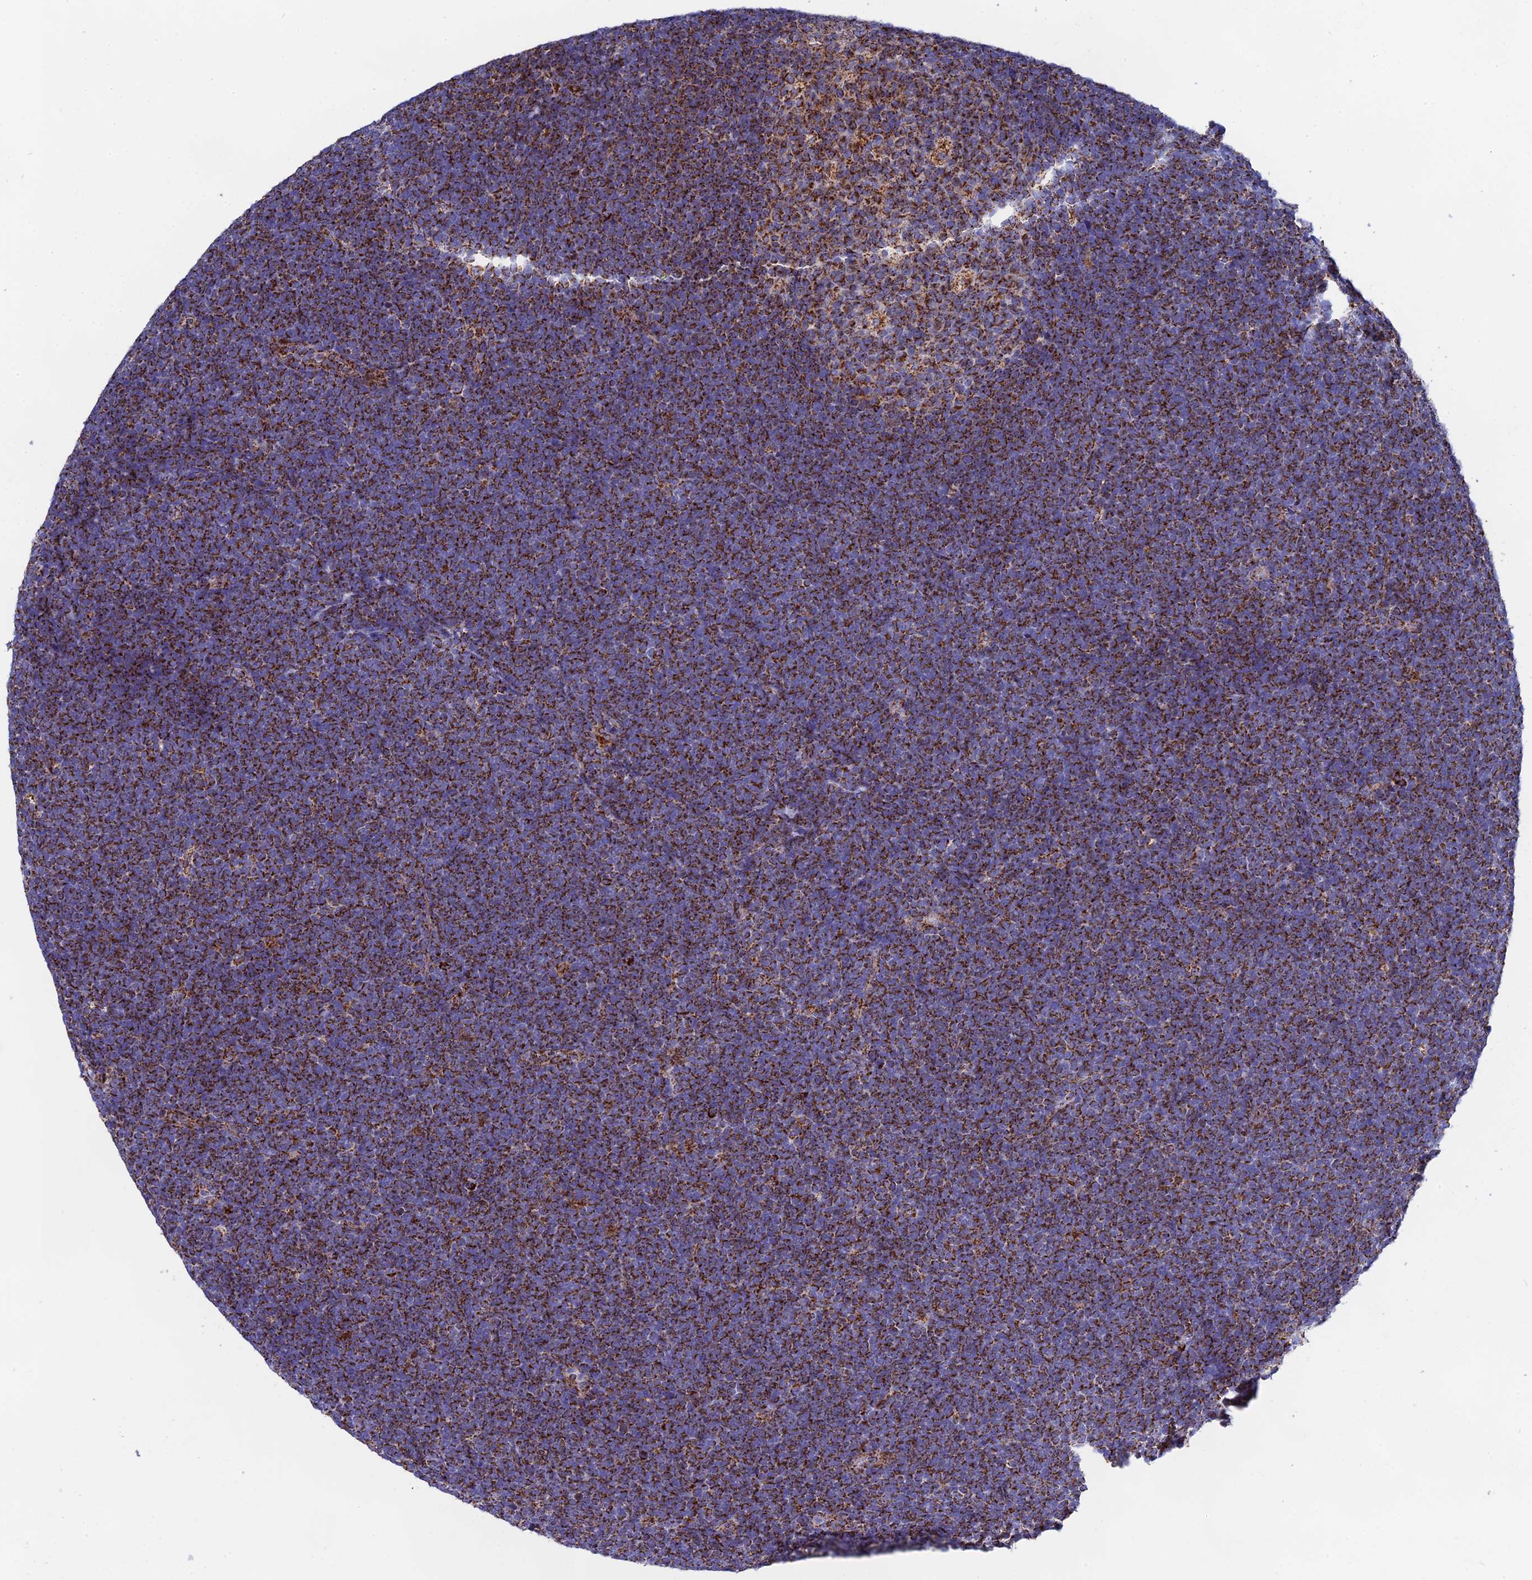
{"staining": {"intensity": "strong", "quantity": ">75%", "location": "cytoplasmic/membranous"}, "tissue": "lymphoma", "cell_type": "Tumor cells", "image_type": "cancer", "snomed": [{"axis": "morphology", "description": "Malignant lymphoma, non-Hodgkin's type, High grade"}, {"axis": "topography", "description": "Lymph node"}], "caption": "Brown immunohistochemical staining in lymphoma displays strong cytoplasmic/membranous staining in about >75% of tumor cells. (DAB (3,3'-diaminobenzidine) IHC with brightfield microscopy, high magnification).", "gene": "NDUFA5", "patient": {"sex": "male", "age": 13}}